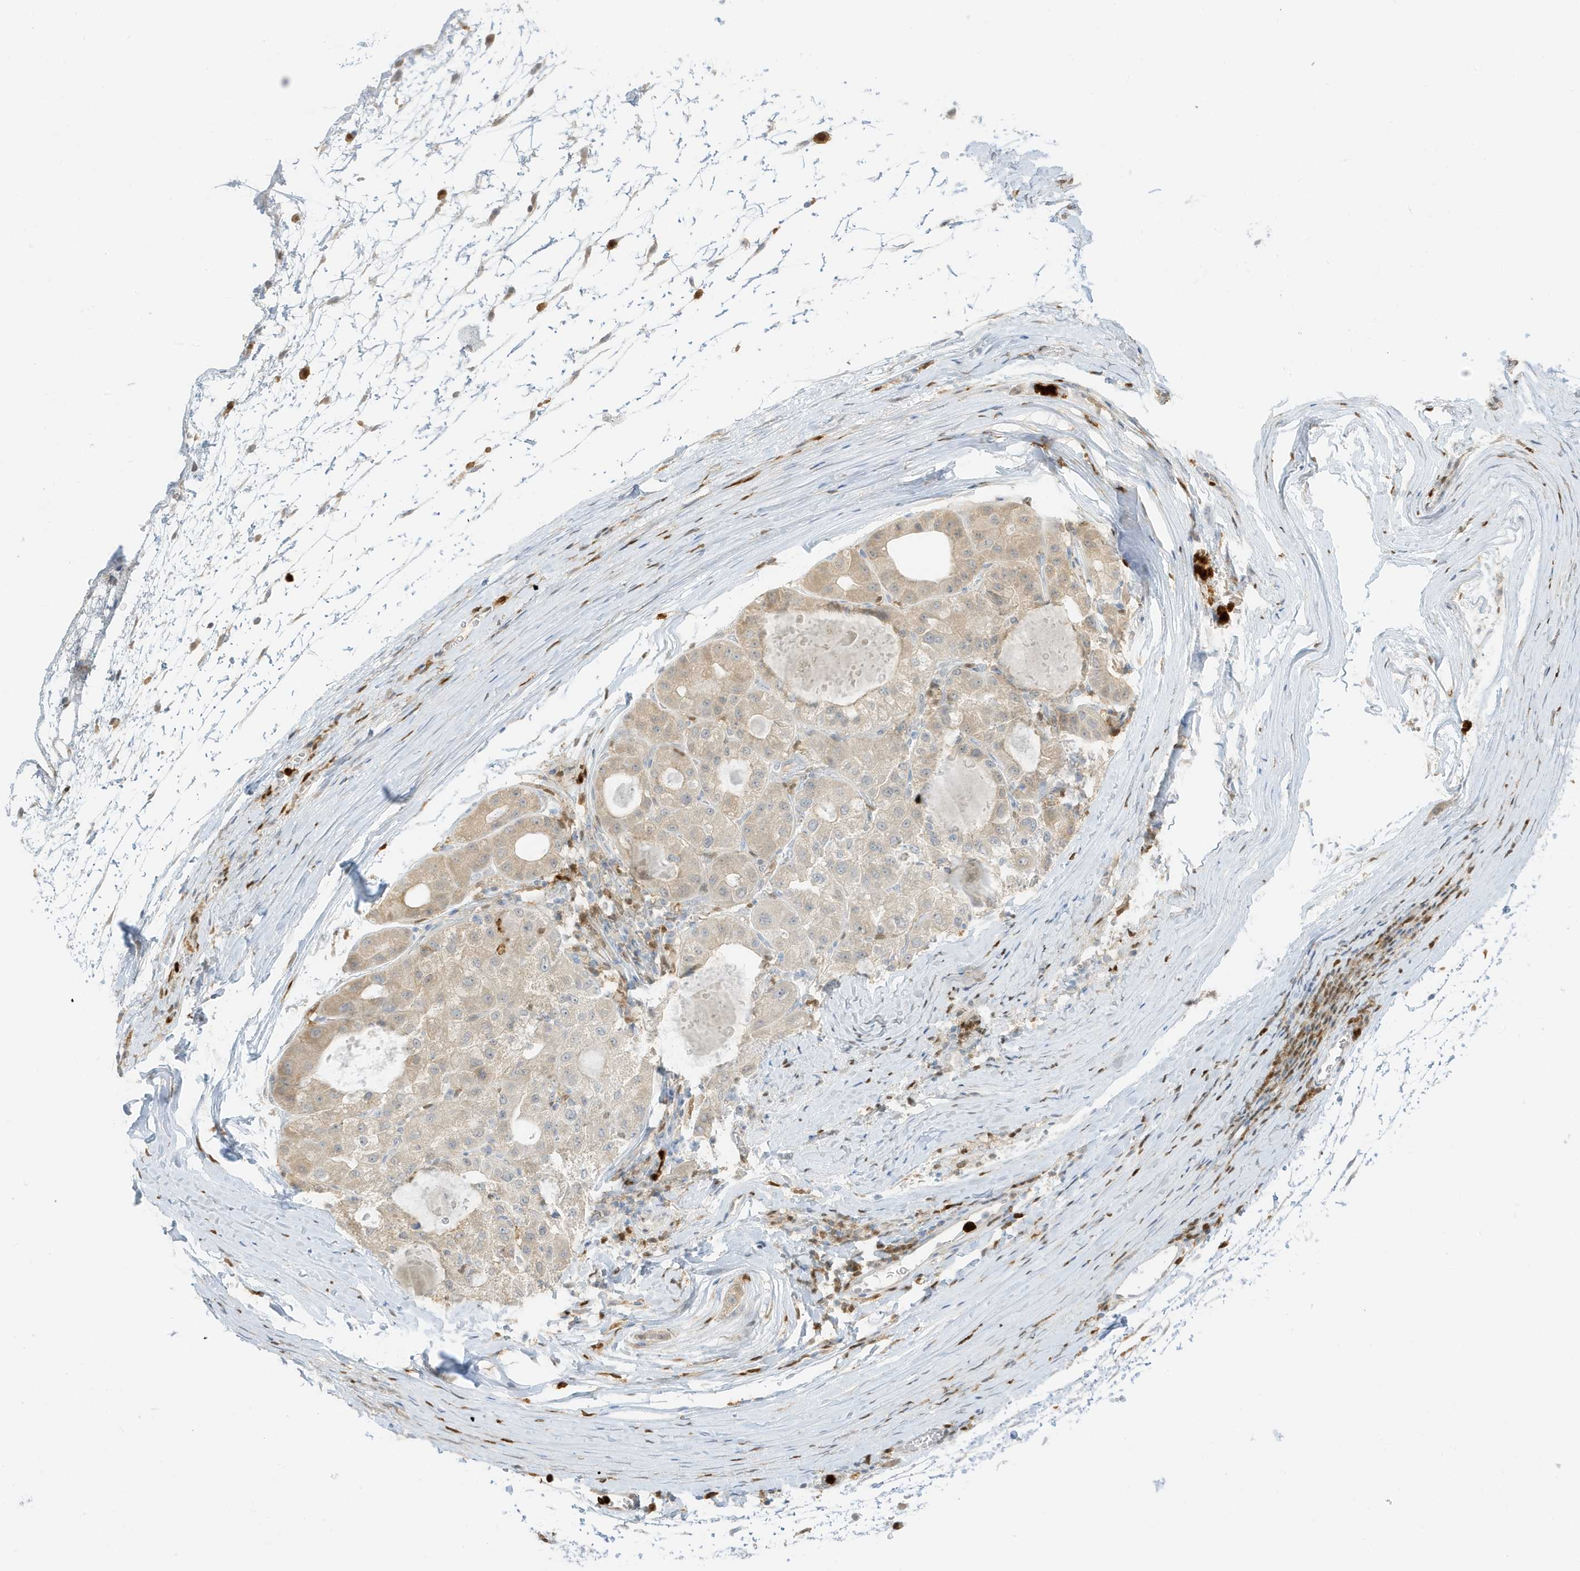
{"staining": {"intensity": "weak", "quantity": "<25%", "location": "cytoplasmic/membranous"}, "tissue": "liver cancer", "cell_type": "Tumor cells", "image_type": "cancer", "snomed": [{"axis": "morphology", "description": "Carcinoma, Hepatocellular, NOS"}, {"axis": "topography", "description": "Liver"}], "caption": "Human liver cancer (hepatocellular carcinoma) stained for a protein using IHC demonstrates no staining in tumor cells.", "gene": "GCA", "patient": {"sex": "male", "age": 80}}